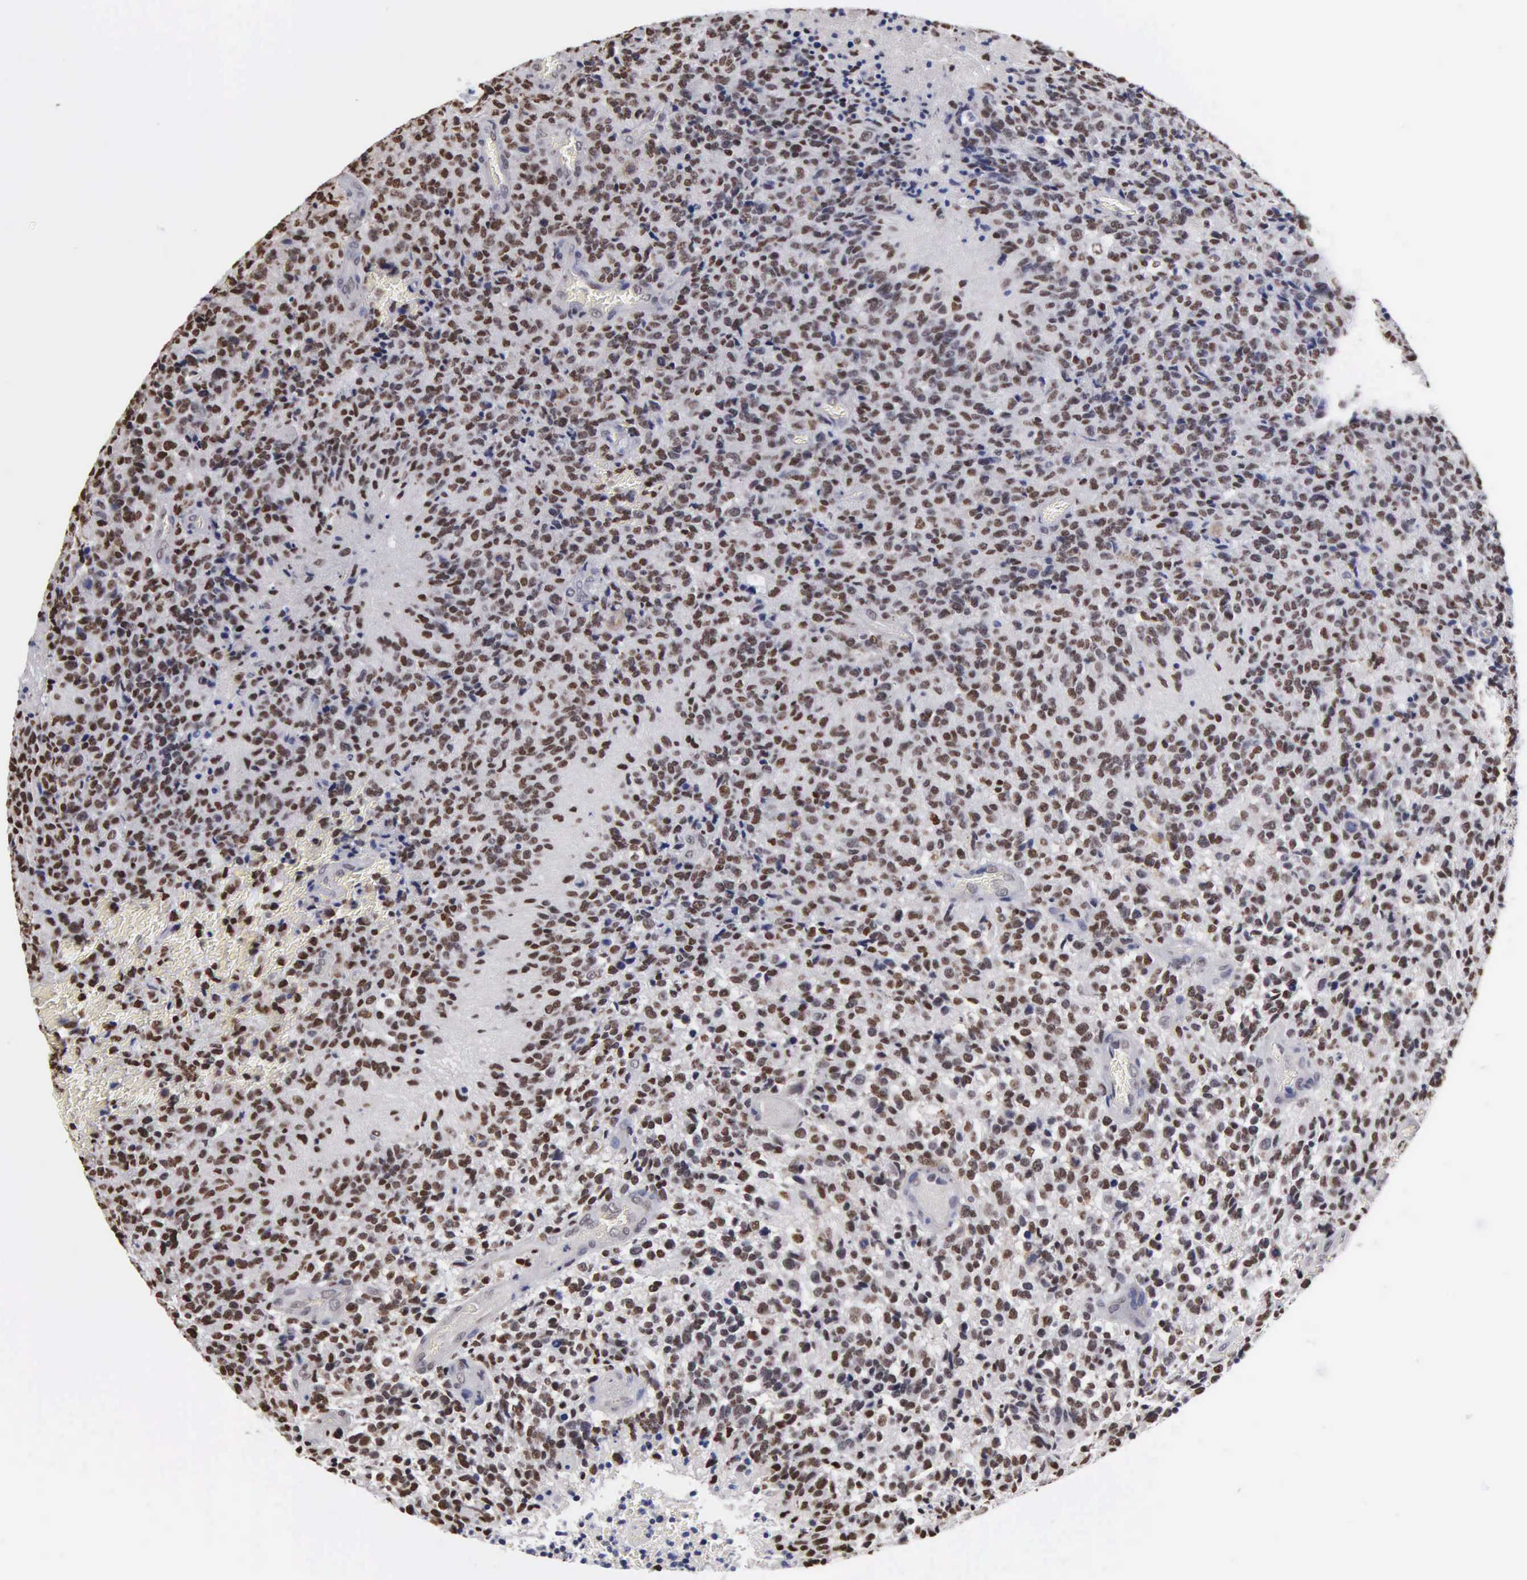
{"staining": {"intensity": "strong", "quantity": ">75%", "location": "nuclear"}, "tissue": "glioma", "cell_type": "Tumor cells", "image_type": "cancer", "snomed": [{"axis": "morphology", "description": "Glioma, malignant, High grade"}, {"axis": "topography", "description": "Brain"}], "caption": "DAB immunohistochemical staining of human malignant glioma (high-grade) demonstrates strong nuclear protein positivity in approximately >75% of tumor cells.", "gene": "CCNG1", "patient": {"sex": "male", "age": 36}}